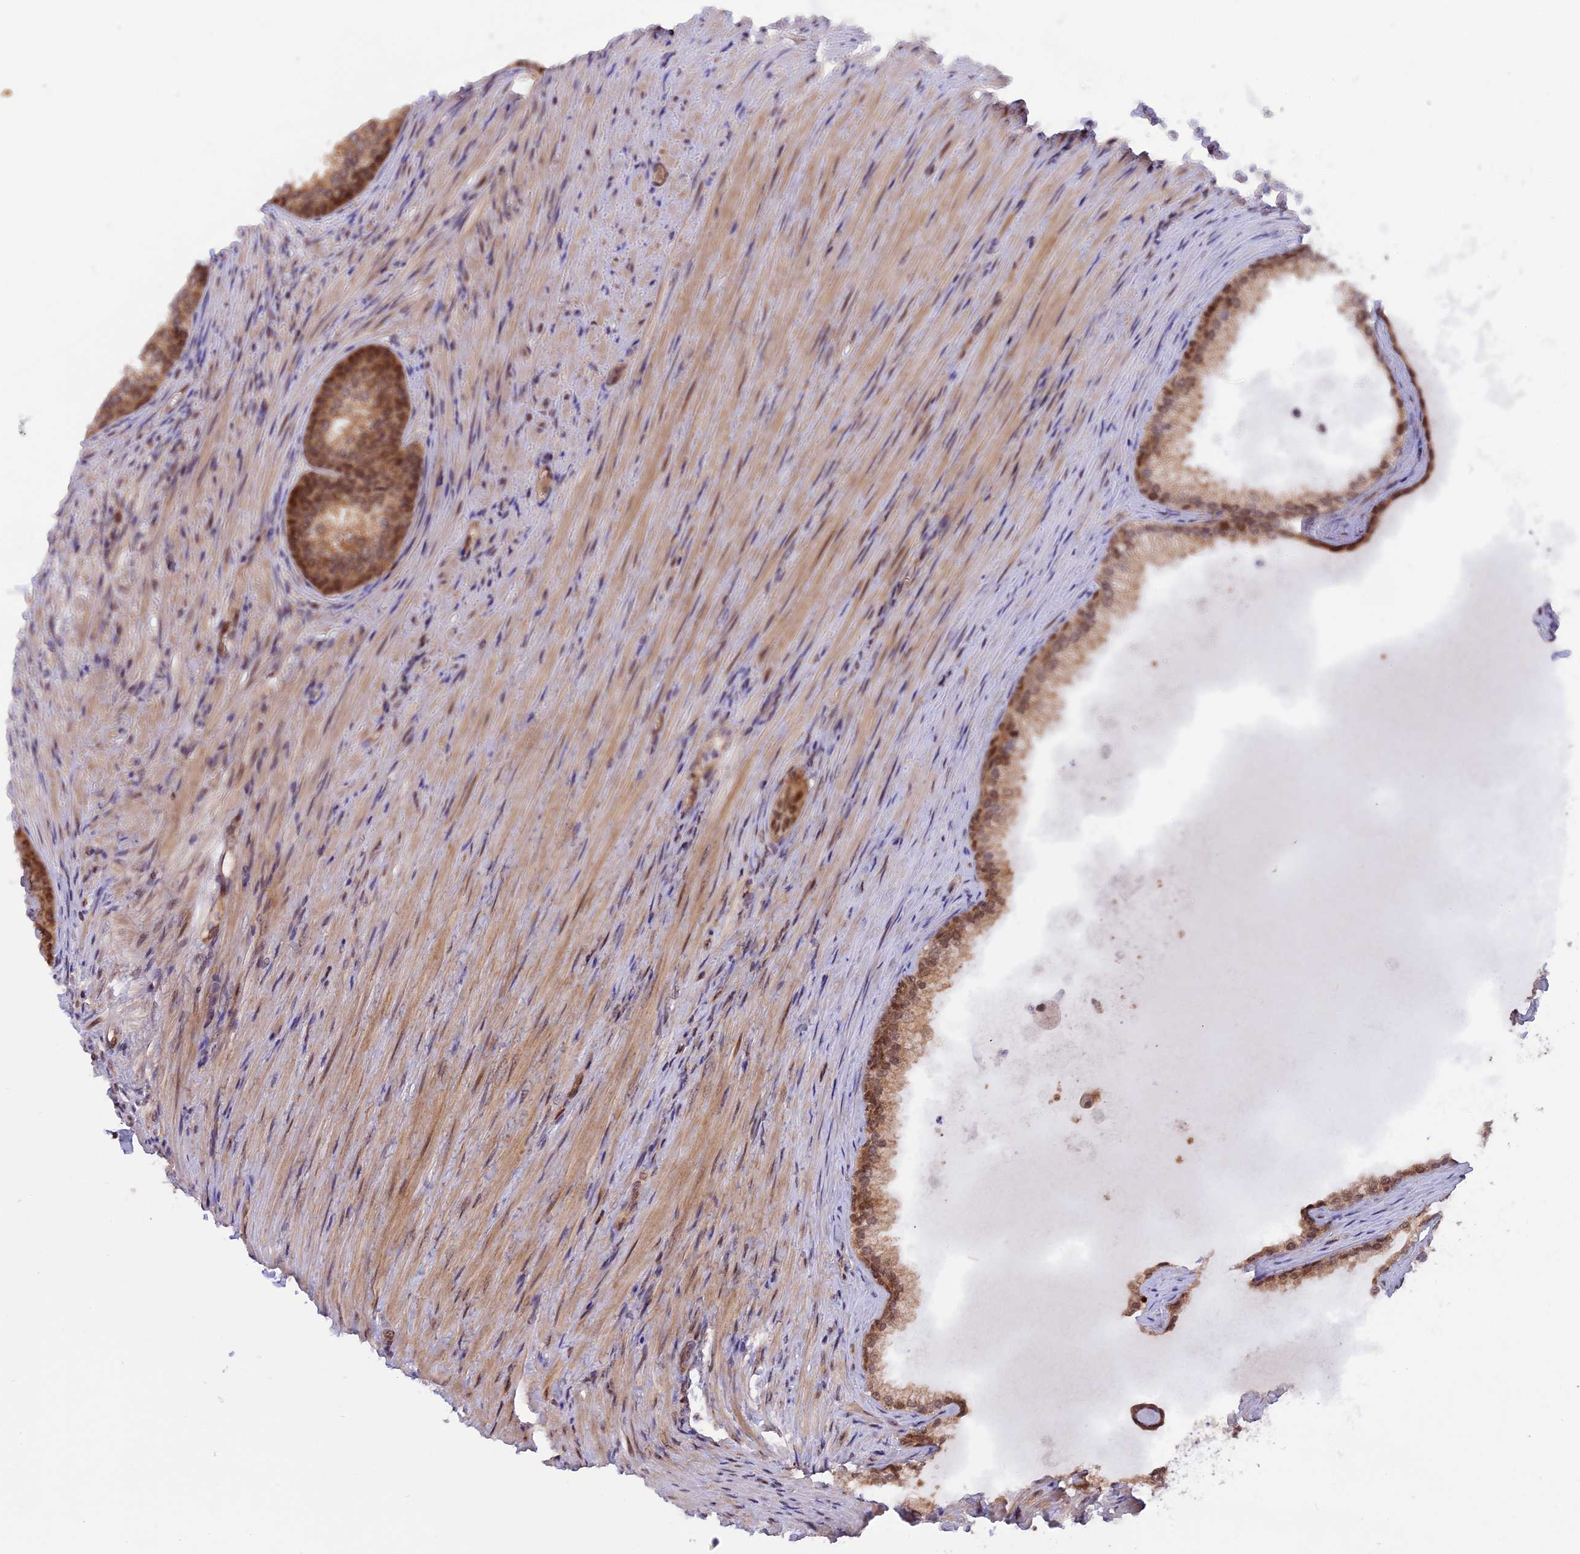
{"staining": {"intensity": "moderate", "quantity": ">75%", "location": "cytoplasmic/membranous,nuclear"}, "tissue": "prostate", "cell_type": "Glandular cells", "image_type": "normal", "snomed": [{"axis": "morphology", "description": "Normal tissue, NOS"}, {"axis": "topography", "description": "Prostate"}], "caption": "Brown immunohistochemical staining in benign prostate exhibits moderate cytoplasmic/membranous,nuclear positivity in about >75% of glandular cells.", "gene": "ZNF428", "patient": {"sex": "male", "age": 76}}